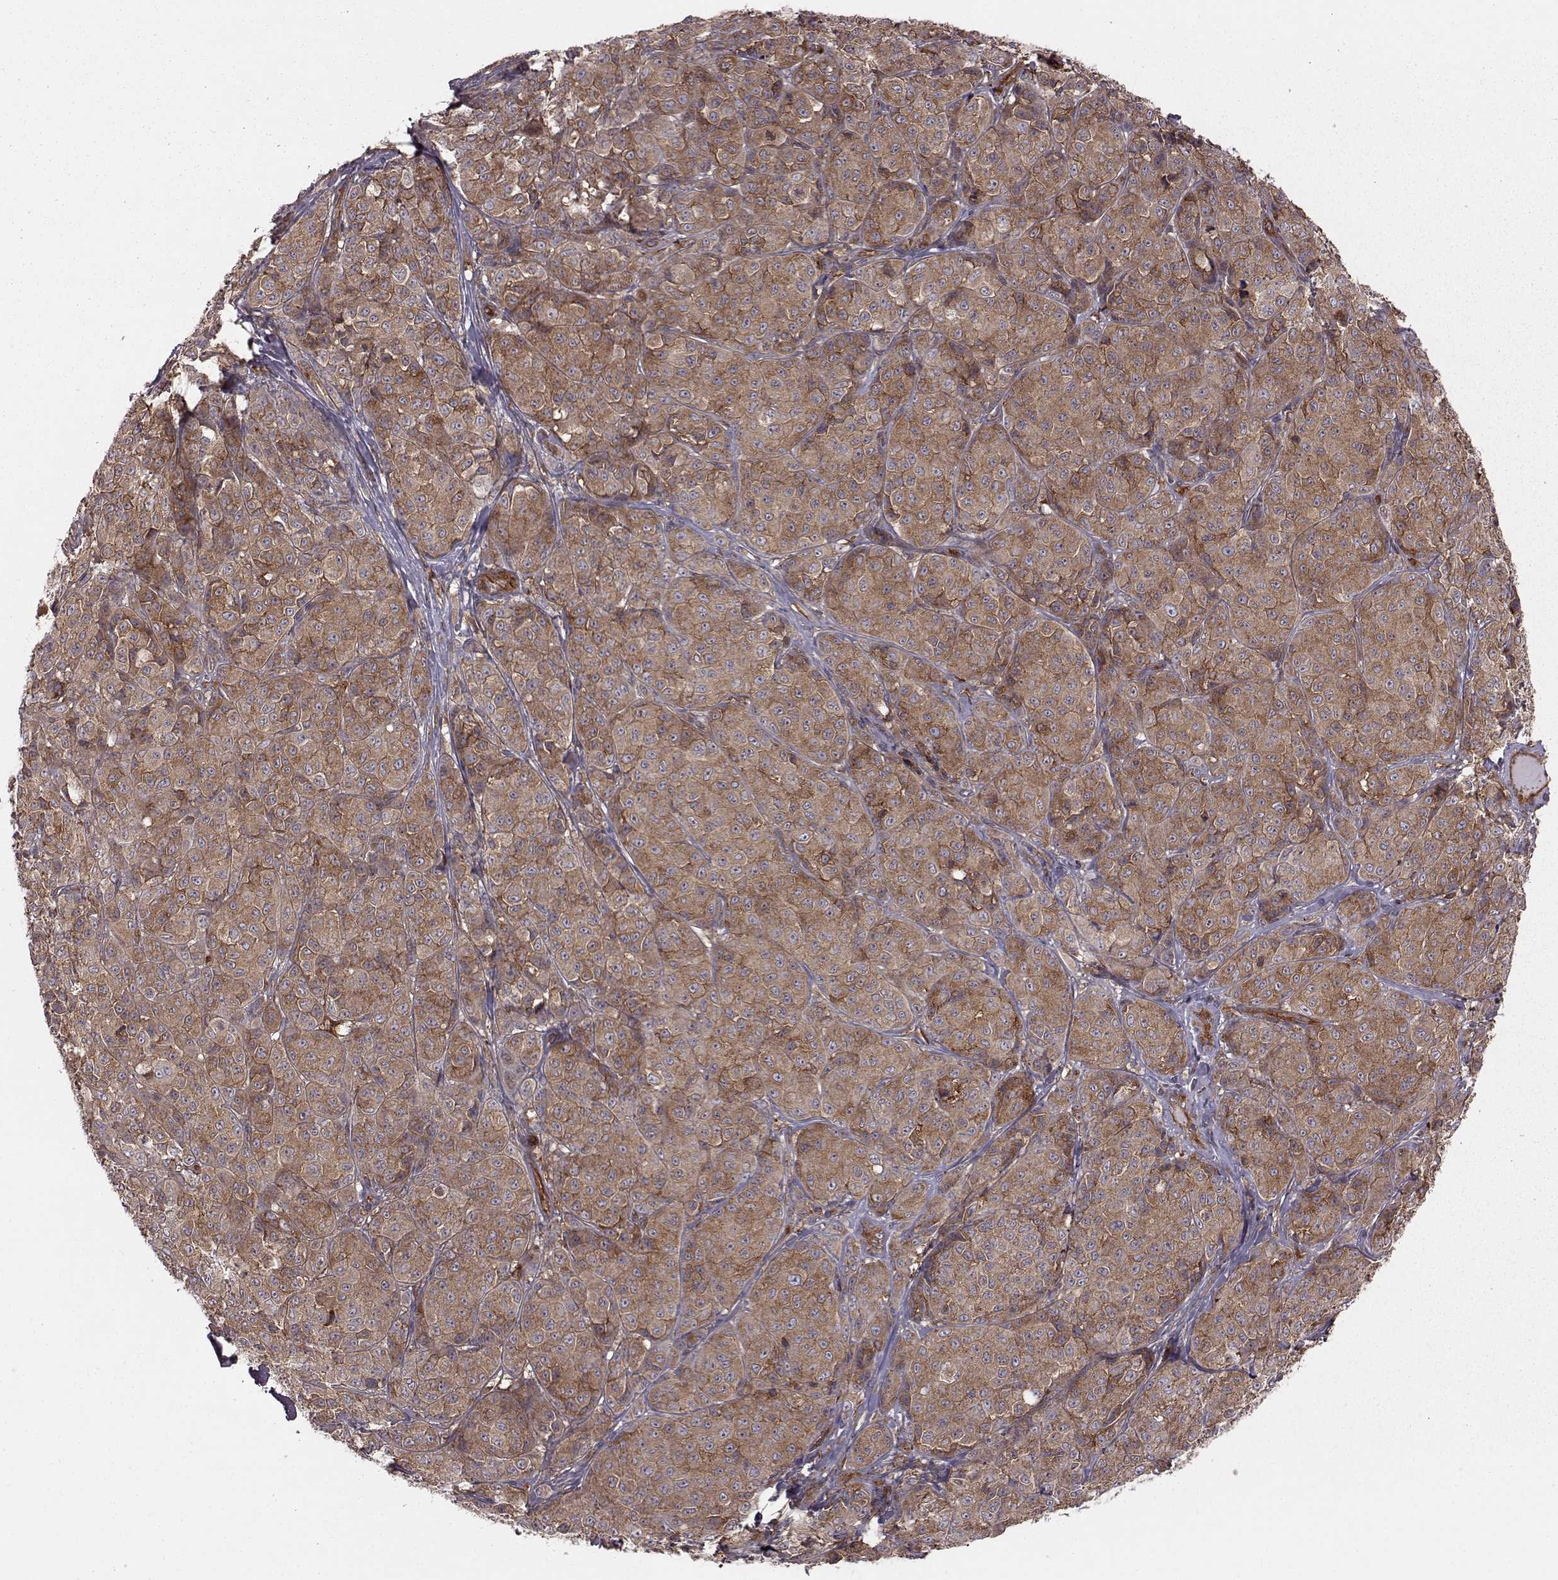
{"staining": {"intensity": "moderate", "quantity": ">75%", "location": "cytoplasmic/membranous"}, "tissue": "melanoma", "cell_type": "Tumor cells", "image_type": "cancer", "snomed": [{"axis": "morphology", "description": "Malignant melanoma, NOS"}, {"axis": "topography", "description": "Skin"}], "caption": "Immunohistochemical staining of malignant melanoma exhibits moderate cytoplasmic/membranous protein expression in about >75% of tumor cells.", "gene": "RABGAP1", "patient": {"sex": "male", "age": 89}}